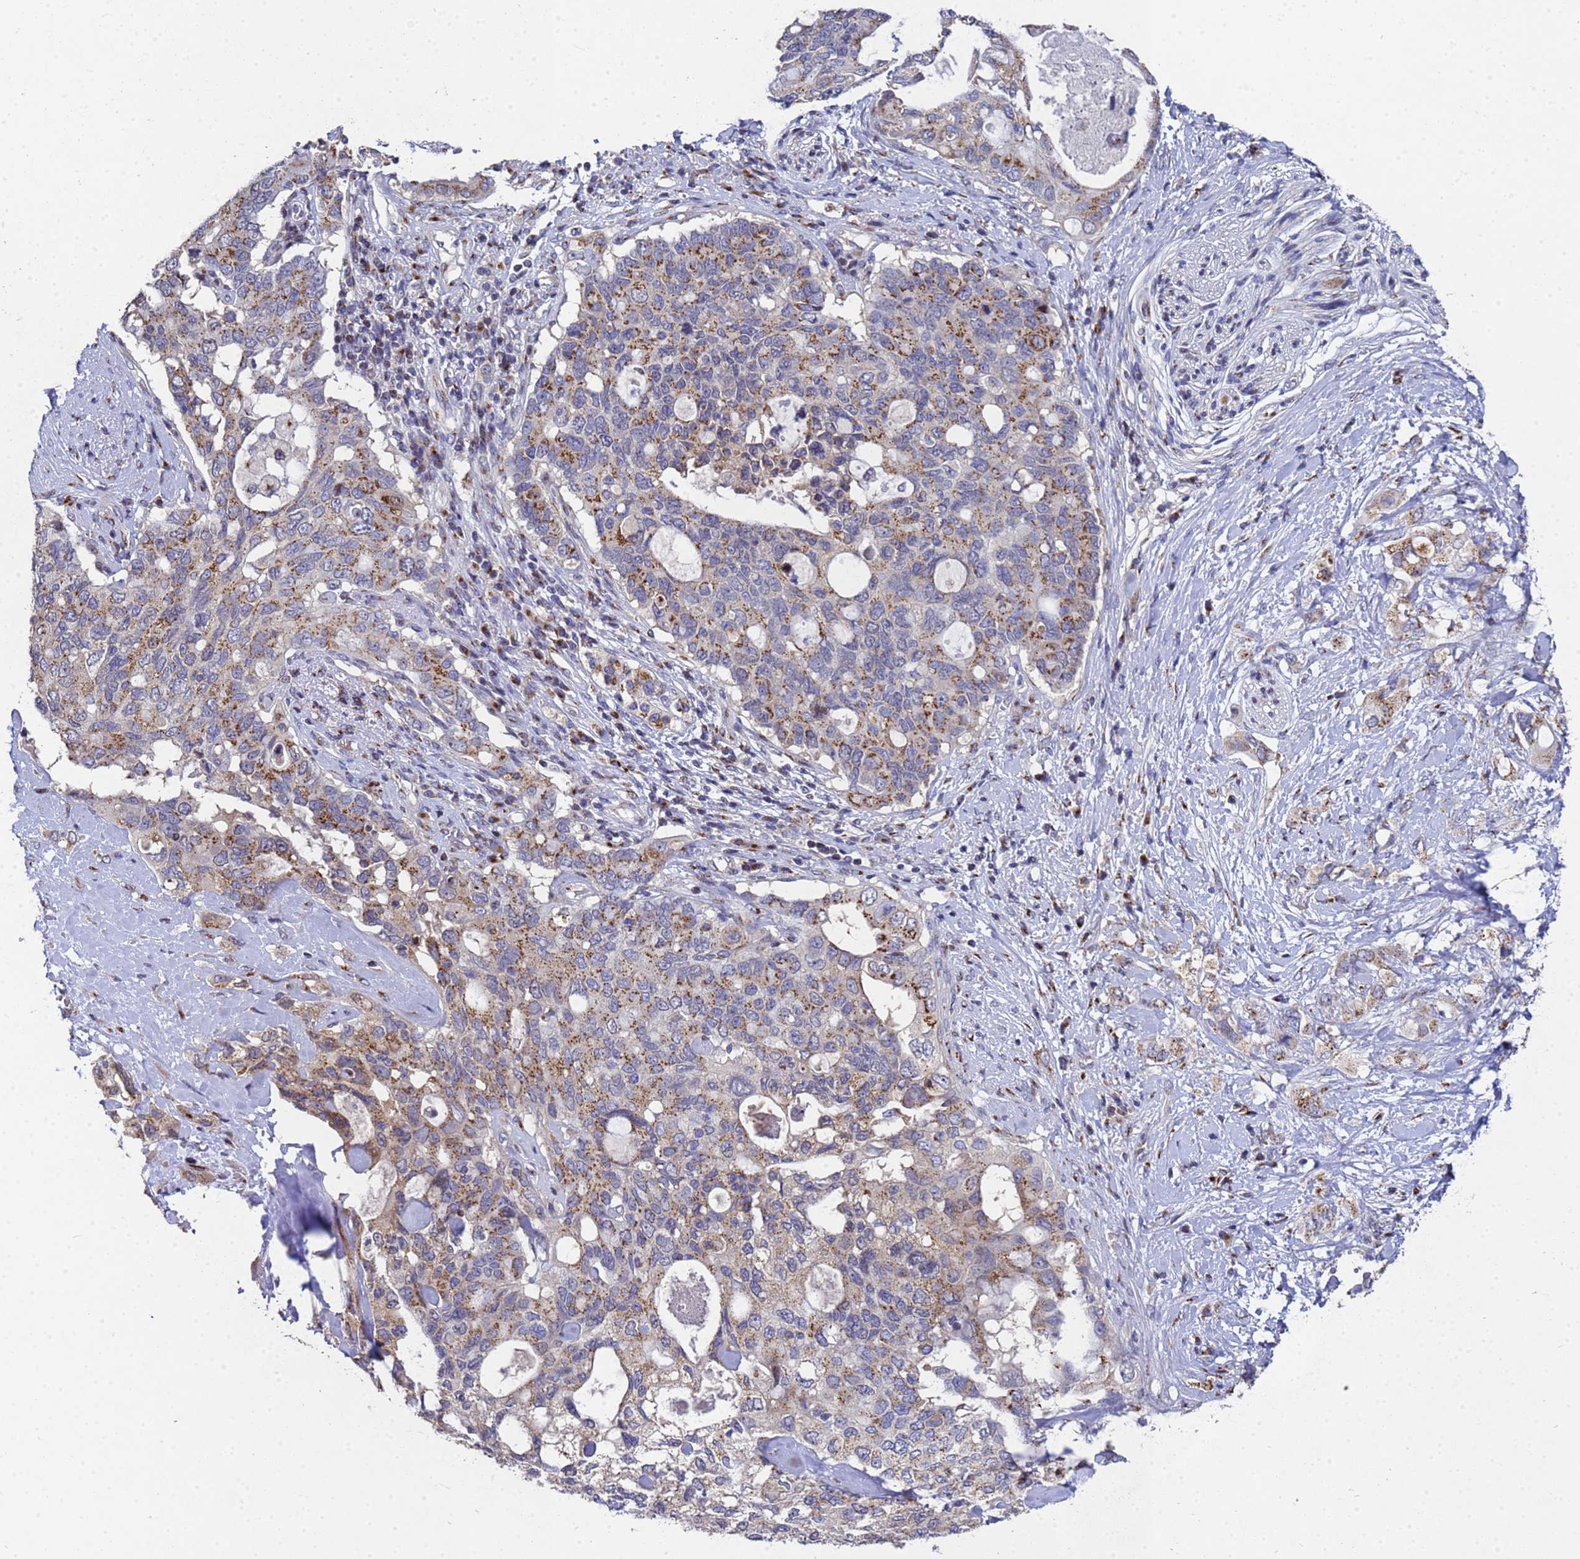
{"staining": {"intensity": "moderate", "quantity": ">75%", "location": "cytoplasmic/membranous"}, "tissue": "pancreatic cancer", "cell_type": "Tumor cells", "image_type": "cancer", "snomed": [{"axis": "morphology", "description": "Adenocarcinoma, NOS"}, {"axis": "topography", "description": "Pancreas"}], "caption": "Immunohistochemistry (DAB (3,3'-diaminobenzidine)) staining of human pancreatic cancer reveals moderate cytoplasmic/membranous protein positivity in about >75% of tumor cells.", "gene": "NSUN6", "patient": {"sex": "female", "age": 56}}